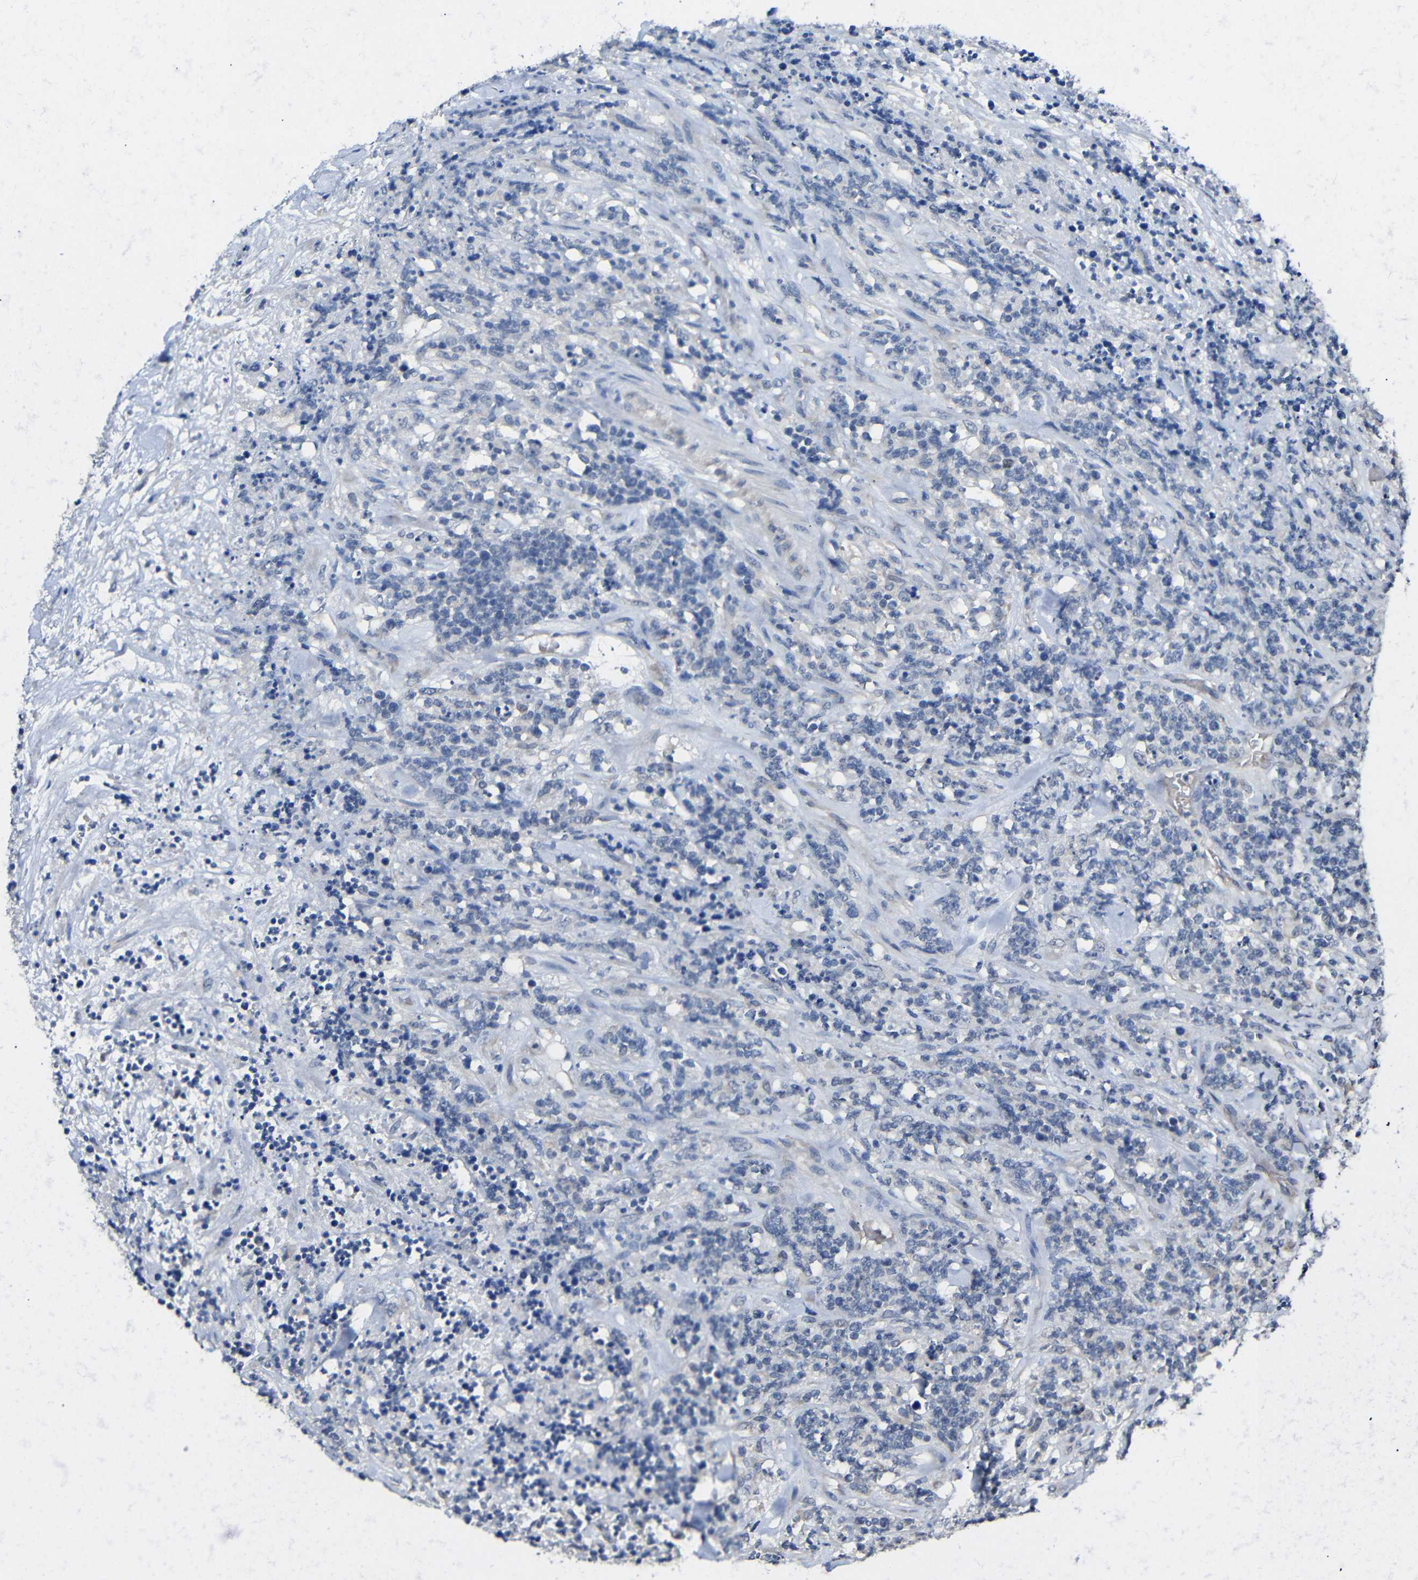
{"staining": {"intensity": "negative", "quantity": "none", "location": "none"}, "tissue": "lymphoma", "cell_type": "Tumor cells", "image_type": "cancer", "snomed": [{"axis": "morphology", "description": "Malignant lymphoma, non-Hodgkin's type, High grade"}, {"axis": "topography", "description": "Soft tissue"}], "caption": "Photomicrograph shows no significant protein positivity in tumor cells of lymphoma. (DAB (3,3'-diaminobenzidine) IHC with hematoxylin counter stain).", "gene": "HNF1A", "patient": {"sex": "male", "age": 18}}